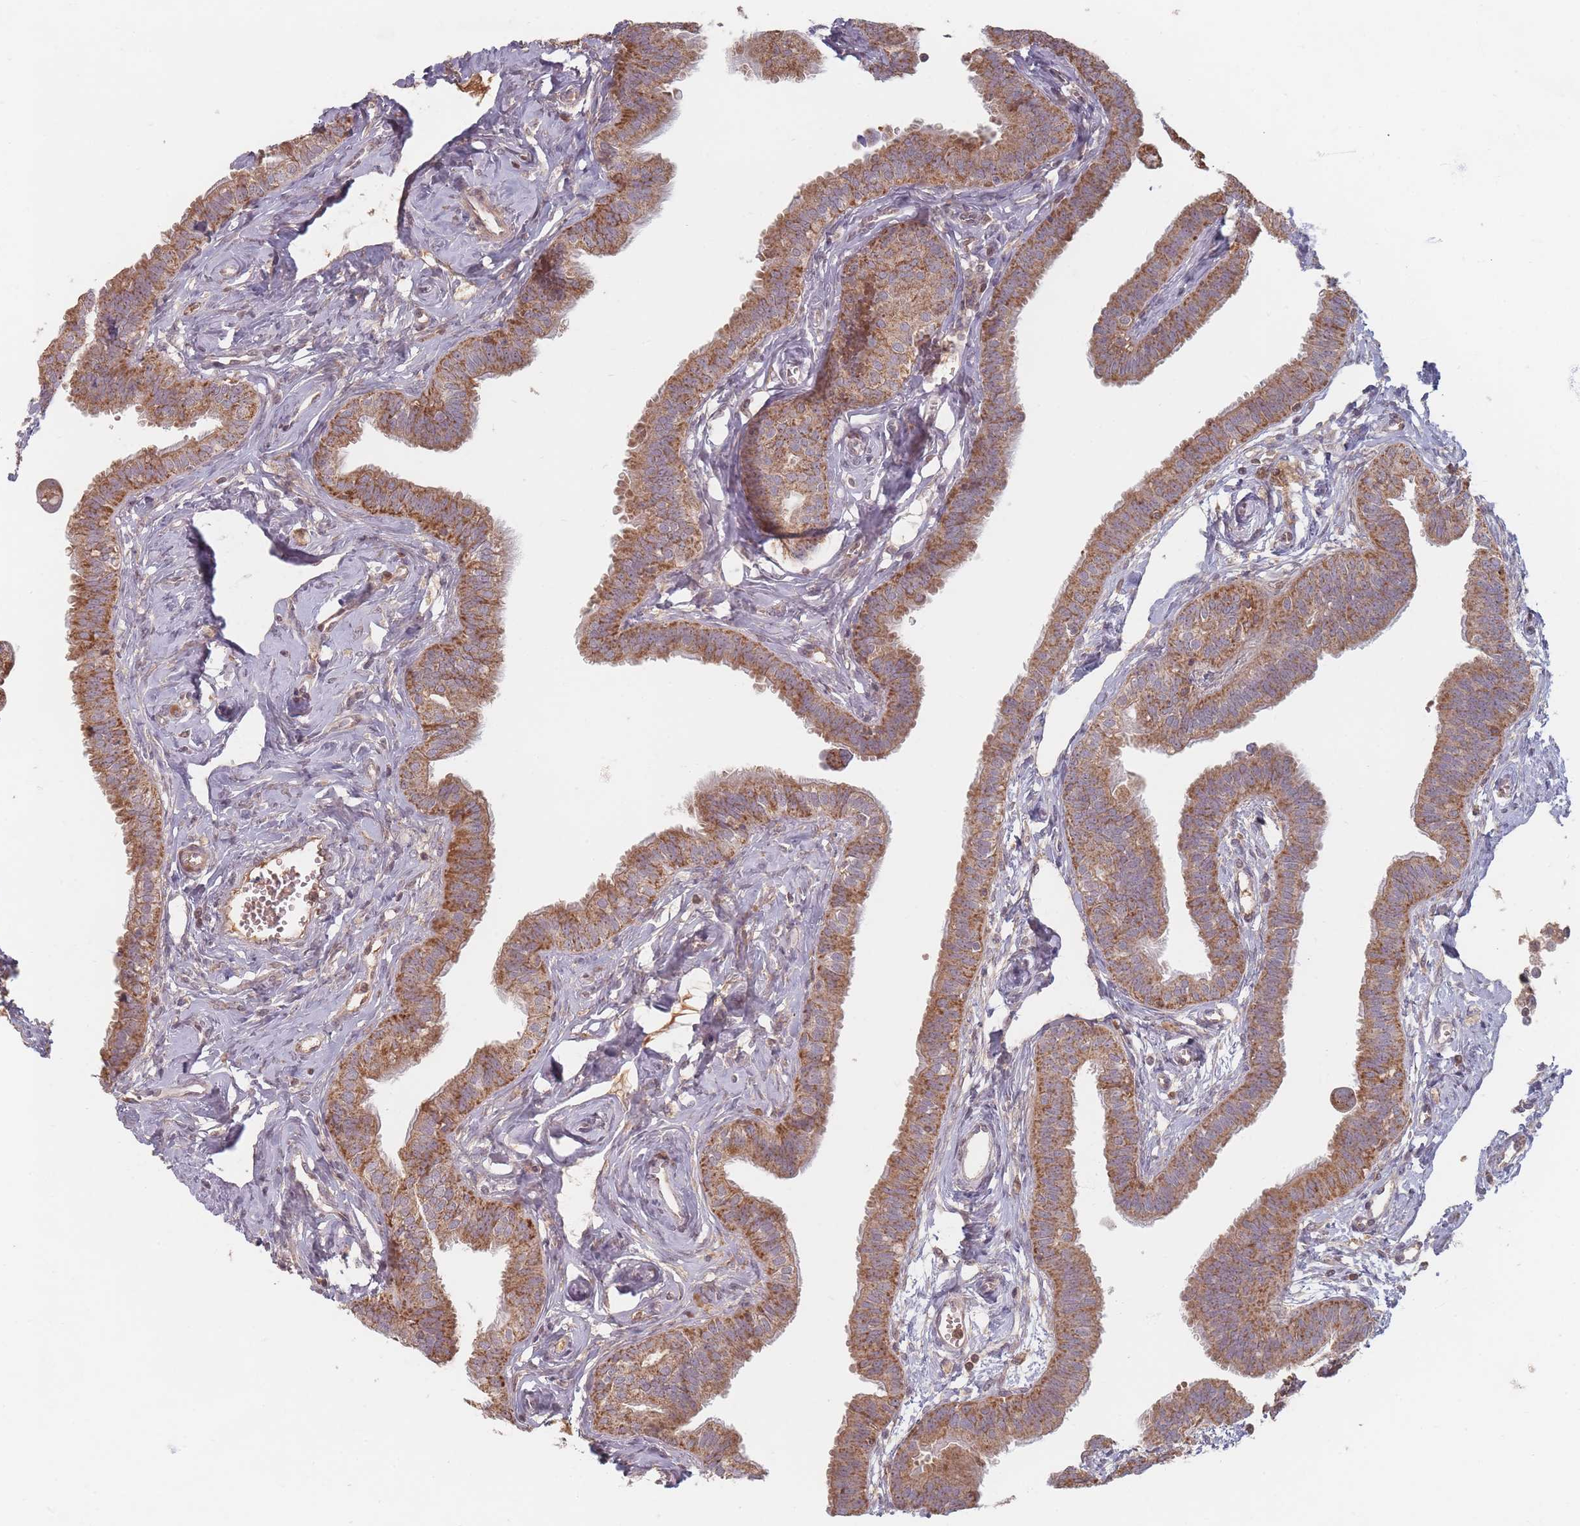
{"staining": {"intensity": "moderate", "quantity": ">75%", "location": "cytoplasmic/membranous"}, "tissue": "fallopian tube", "cell_type": "Glandular cells", "image_type": "normal", "snomed": [{"axis": "morphology", "description": "Normal tissue, NOS"}, {"axis": "morphology", "description": "Carcinoma, NOS"}, {"axis": "topography", "description": "Fallopian tube"}, {"axis": "topography", "description": "Ovary"}], "caption": "Immunohistochemical staining of normal fallopian tube shows moderate cytoplasmic/membranous protein staining in about >75% of glandular cells.", "gene": "OR2M4", "patient": {"sex": "female", "age": 59}}